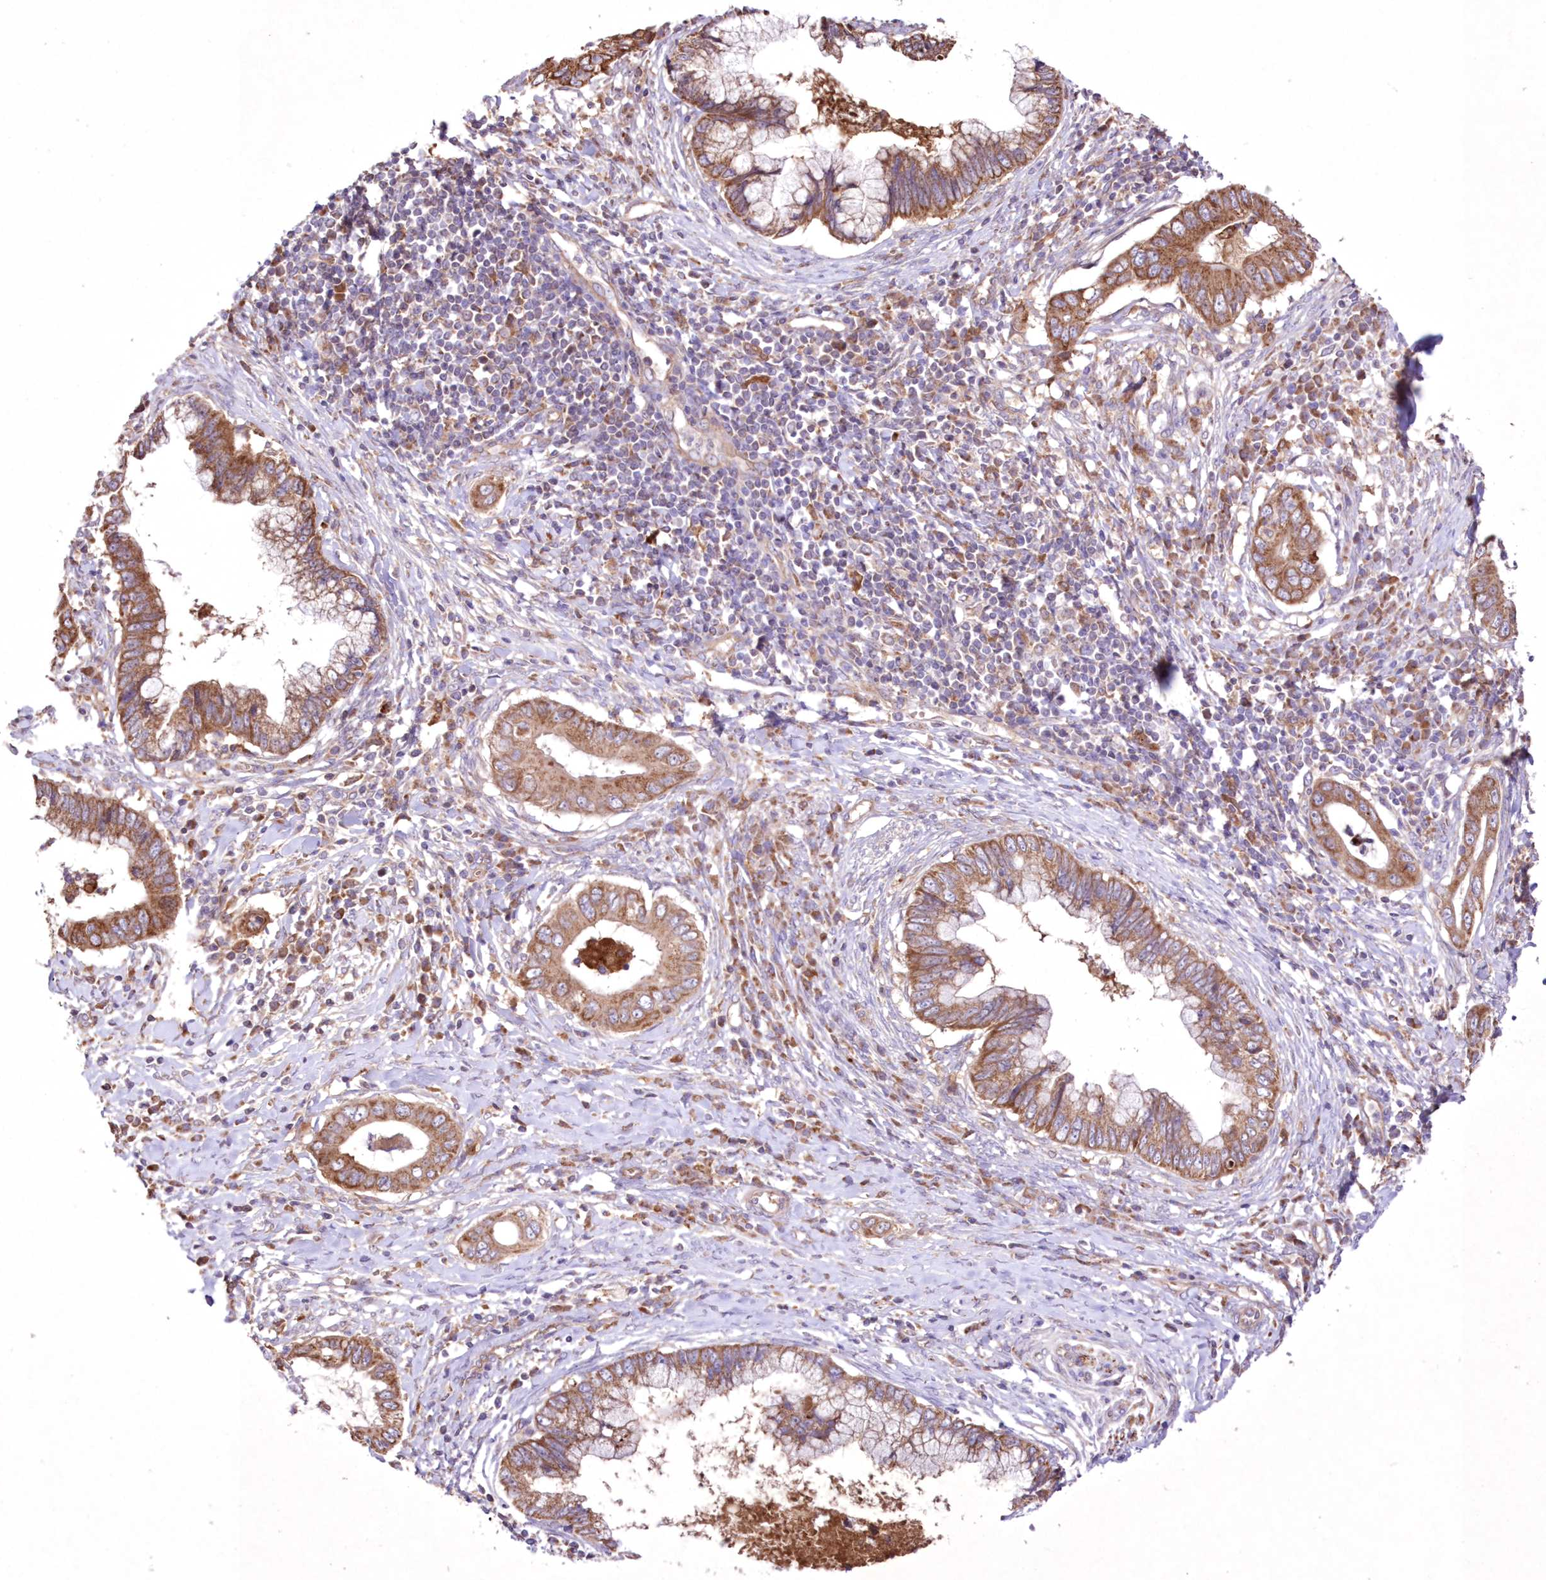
{"staining": {"intensity": "moderate", "quantity": ">75%", "location": "cytoplasmic/membranous"}, "tissue": "cervical cancer", "cell_type": "Tumor cells", "image_type": "cancer", "snomed": [{"axis": "morphology", "description": "Adenocarcinoma, NOS"}, {"axis": "topography", "description": "Cervix"}], "caption": "IHC staining of cervical cancer, which displays medium levels of moderate cytoplasmic/membranous positivity in about >75% of tumor cells indicating moderate cytoplasmic/membranous protein positivity. The staining was performed using DAB (brown) for protein detection and nuclei were counterstained in hematoxylin (blue).", "gene": "FCHO2", "patient": {"sex": "female", "age": 44}}